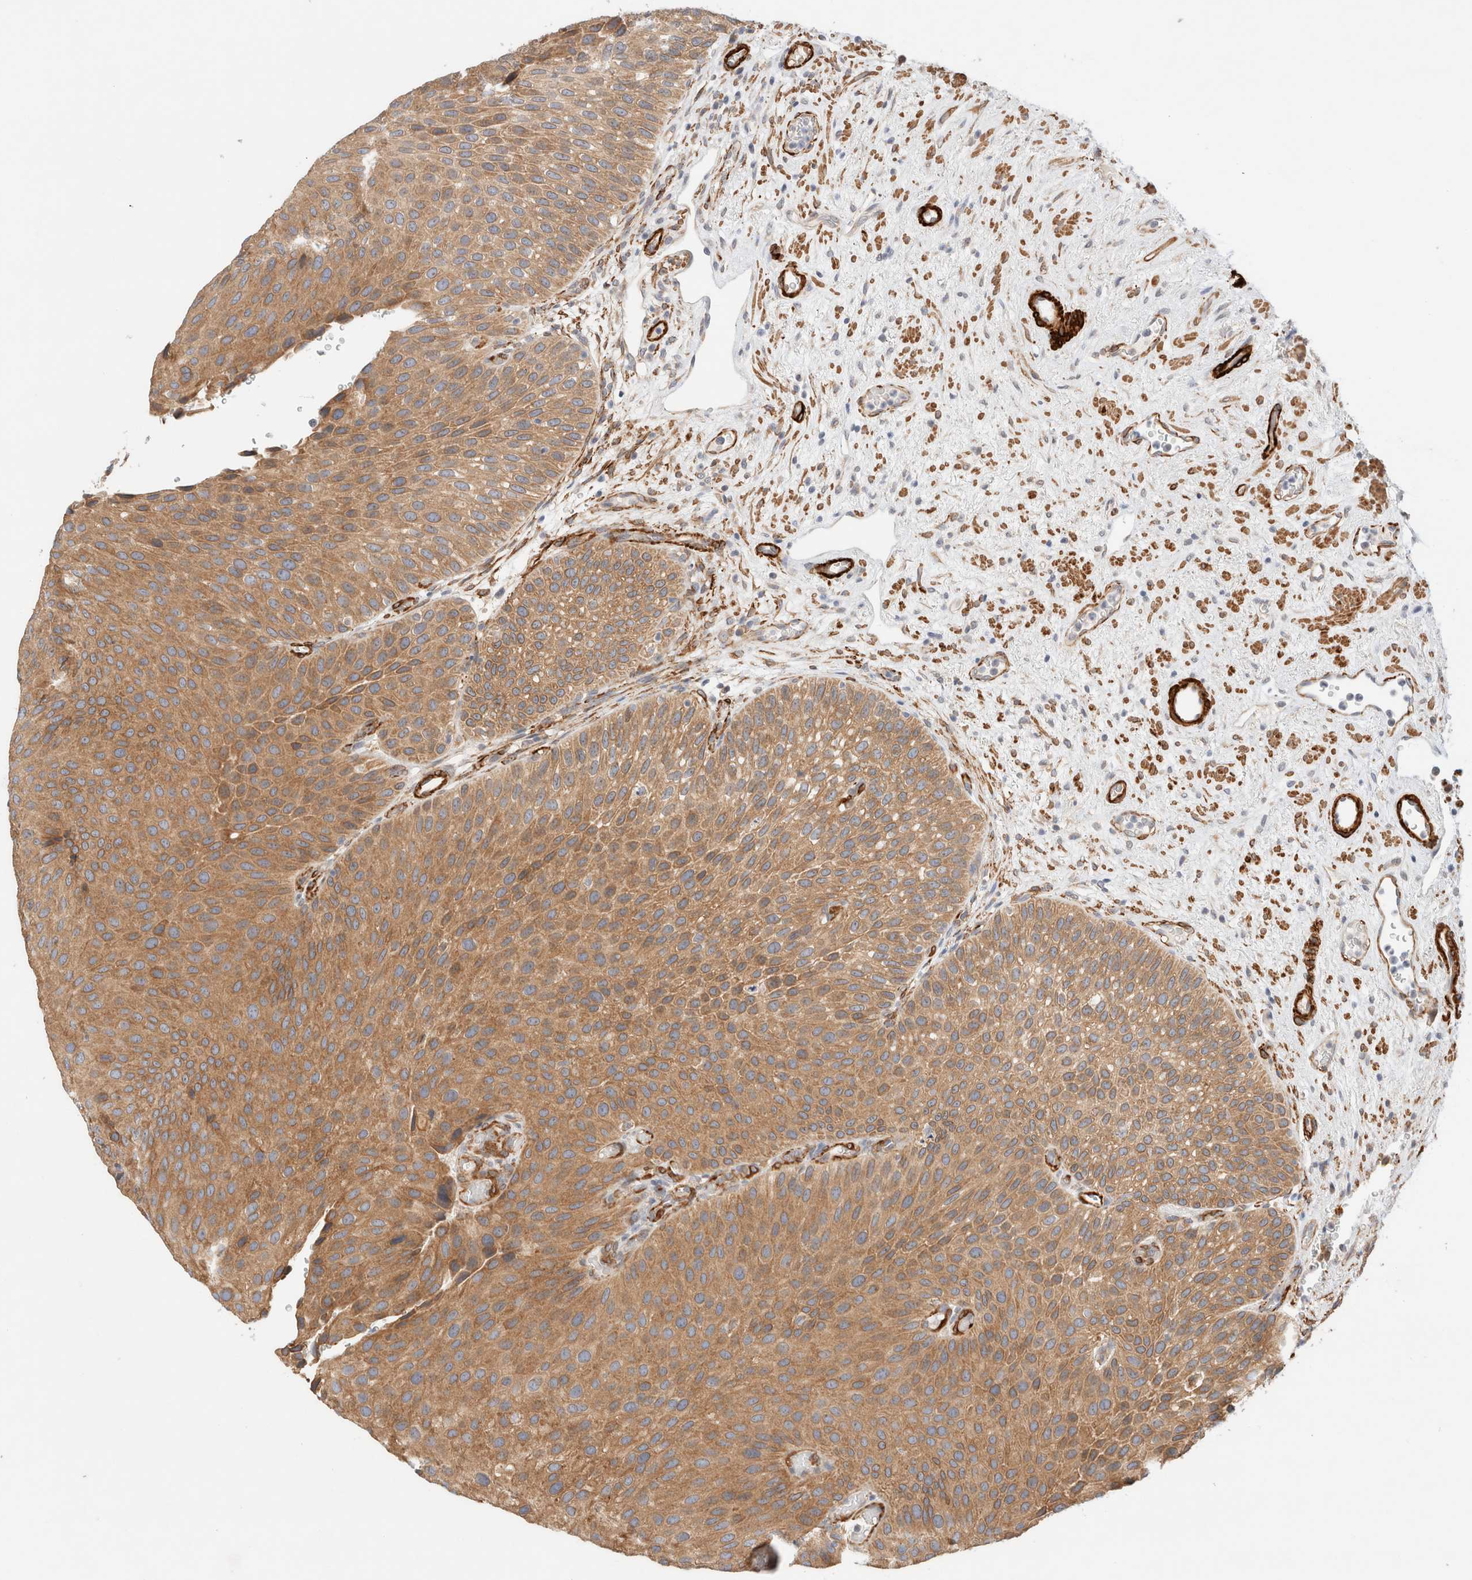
{"staining": {"intensity": "moderate", "quantity": ">75%", "location": "cytoplasmic/membranous"}, "tissue": "urothelial cancer", "cell_type": "Tumor cells", "image_type": "cancer", "snomed": [{"axis": "morphology", "description": "Normal tissue, NOS"}, {"axis": "morphology", "description": "Urothelial carcinoma, Low grade"}, {"axis": "topography", "description": "Urinary bladder"}, {"axis": "topography", "description": "Prostate"}], "caption": "DAB immunohistochemical staining of low-grade urothelial carcinoma exhibits moderate cytoplasmic/membranous protein staining in about >75% of tumor cells. (brown staining indicates protein expression, while blue staining denotes nuclei).", "gene": "RRP15", "patient": {"sex": "male", "age": 60}}